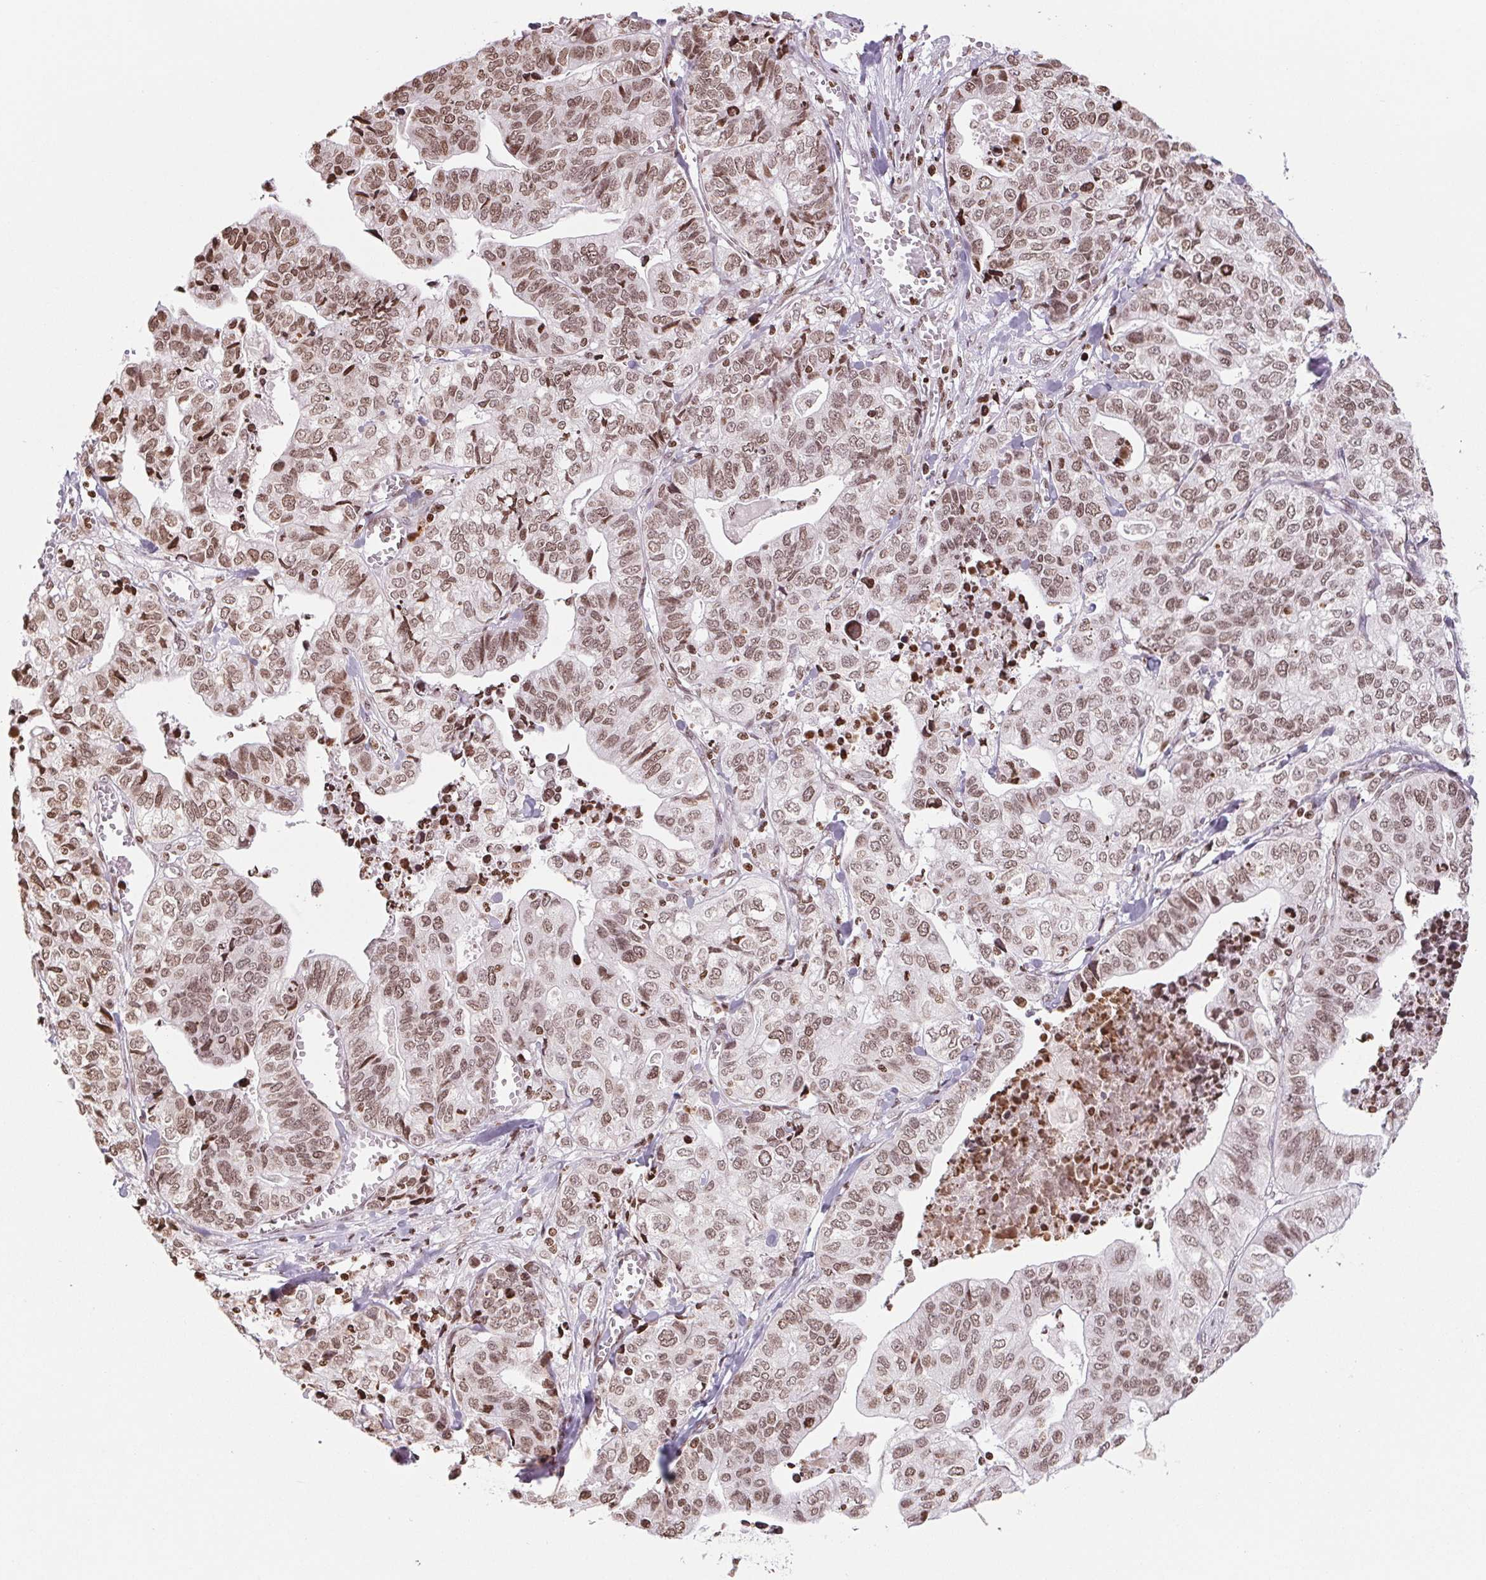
{"staining": {"intensity": "moderate", "quantity": ">75%", "location": "nuclear"}, "tissue": "stomach cancer", "cell_type": "Tumor cells", "image_type": "cancer", "snomed": [{"axis": "morphology", "description": "Adenocarcinoma, NOS"}, {"axis": "topography", "description": "Stomach, upper"}], "caption": "Protein expression analysis of stomach cancer demonstrates moderate nuclear positivity in about >75% of tumor cells.", "gene": "SMIM12", "patient": {"sex": "female", "age": 67}}